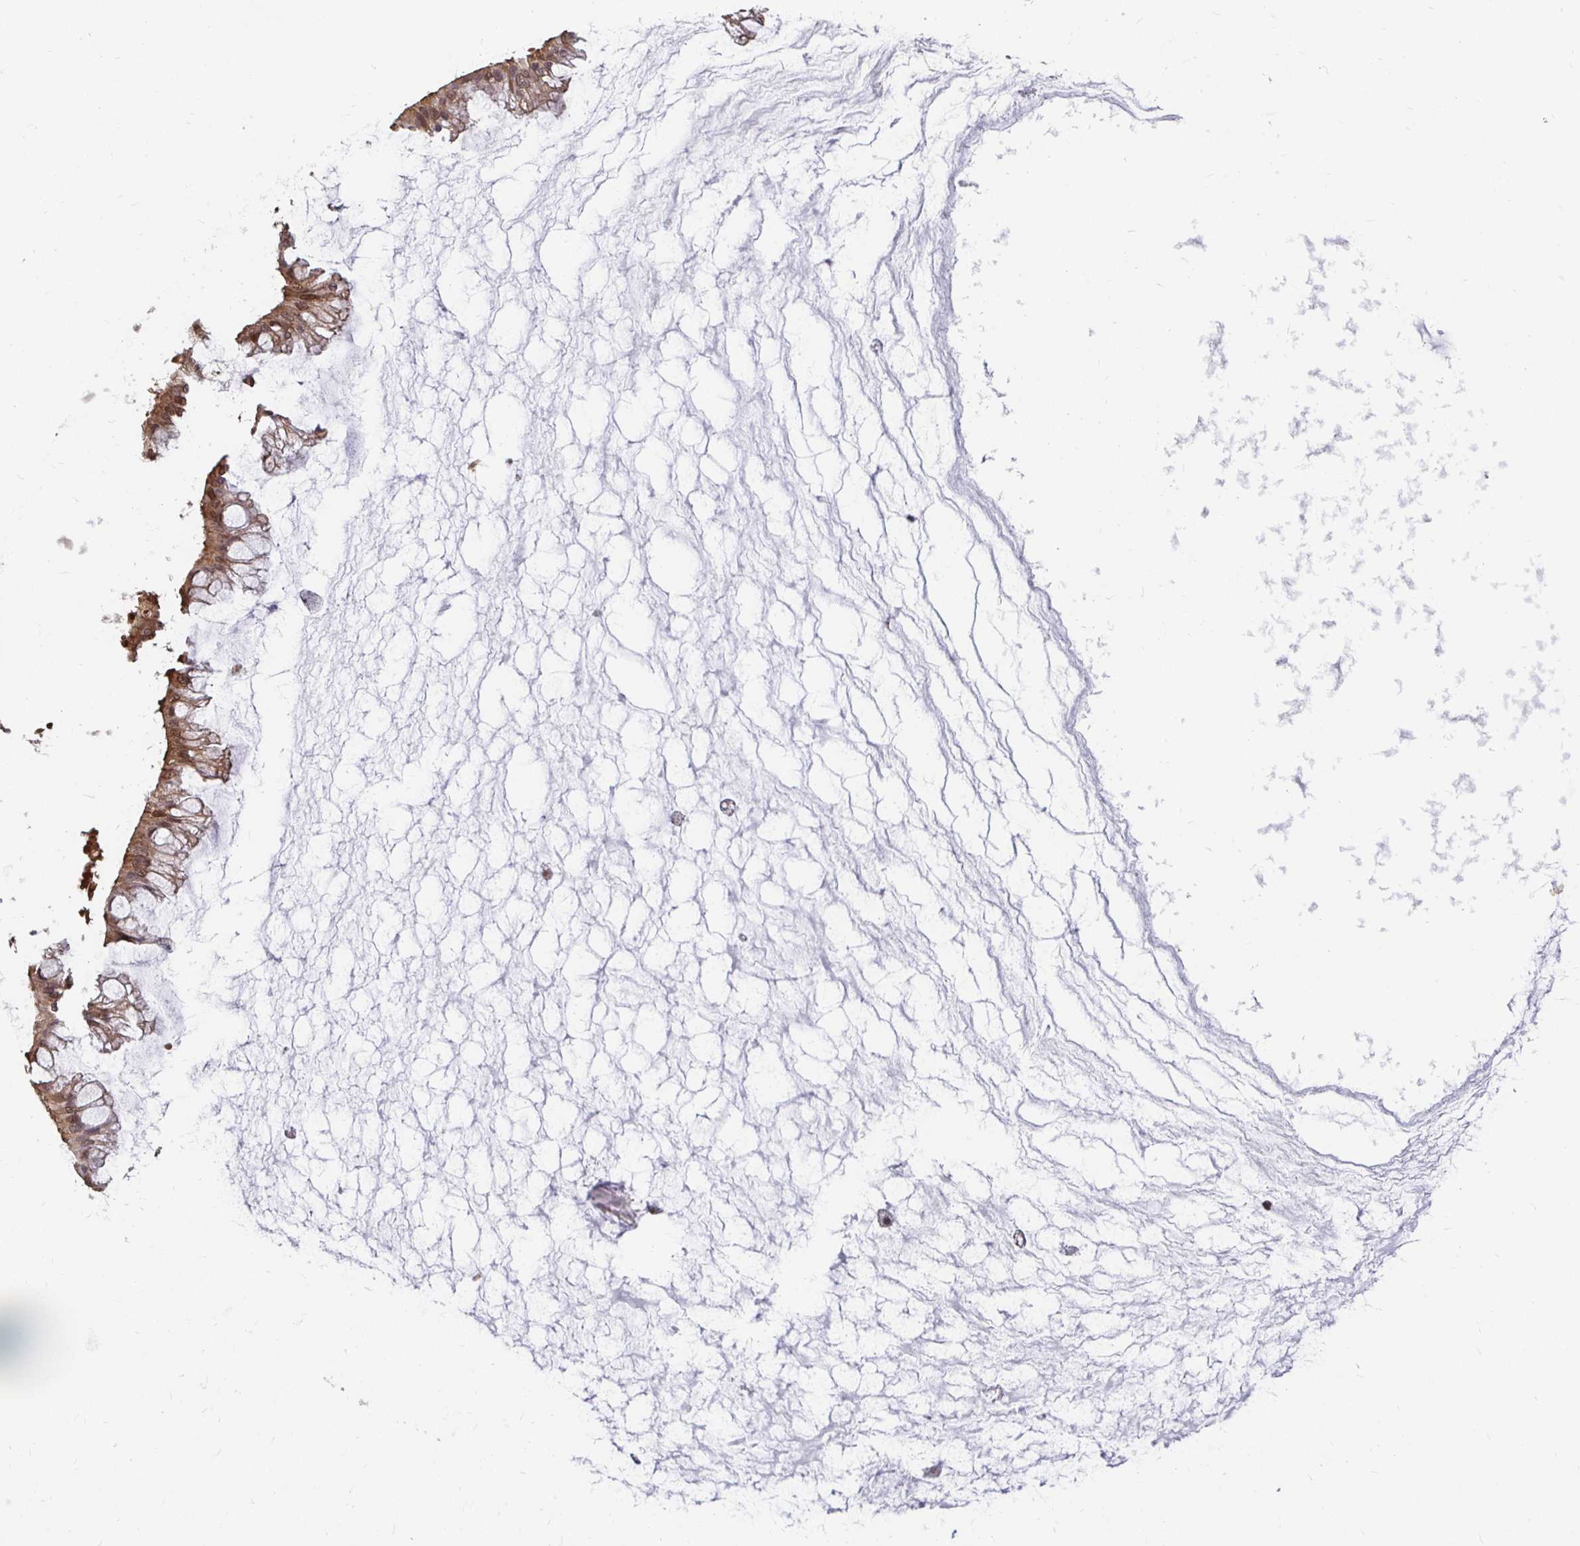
{"staining": {"intensity": "moderate", "quantity": ">75%", "location": "cytoplasmic/membranous"}, "tissue": "ovarian cancer", "cell_type": "Tumor cells", "image_type": "cancer", "snomed": [{"axis": "morphology", "description": "Cystadenocarcinoma, mucinous, NOS"}, {"axis": "topography", "description": "Ovary"}], "caption": "The histopathology image reveals staining of ovarian cancer, revealing moderate cytoplasmic/membranous protein expression (brown color) within tumor cells.", "gene": "PADI2", "patient": {"sex": "female", "age": 73}}